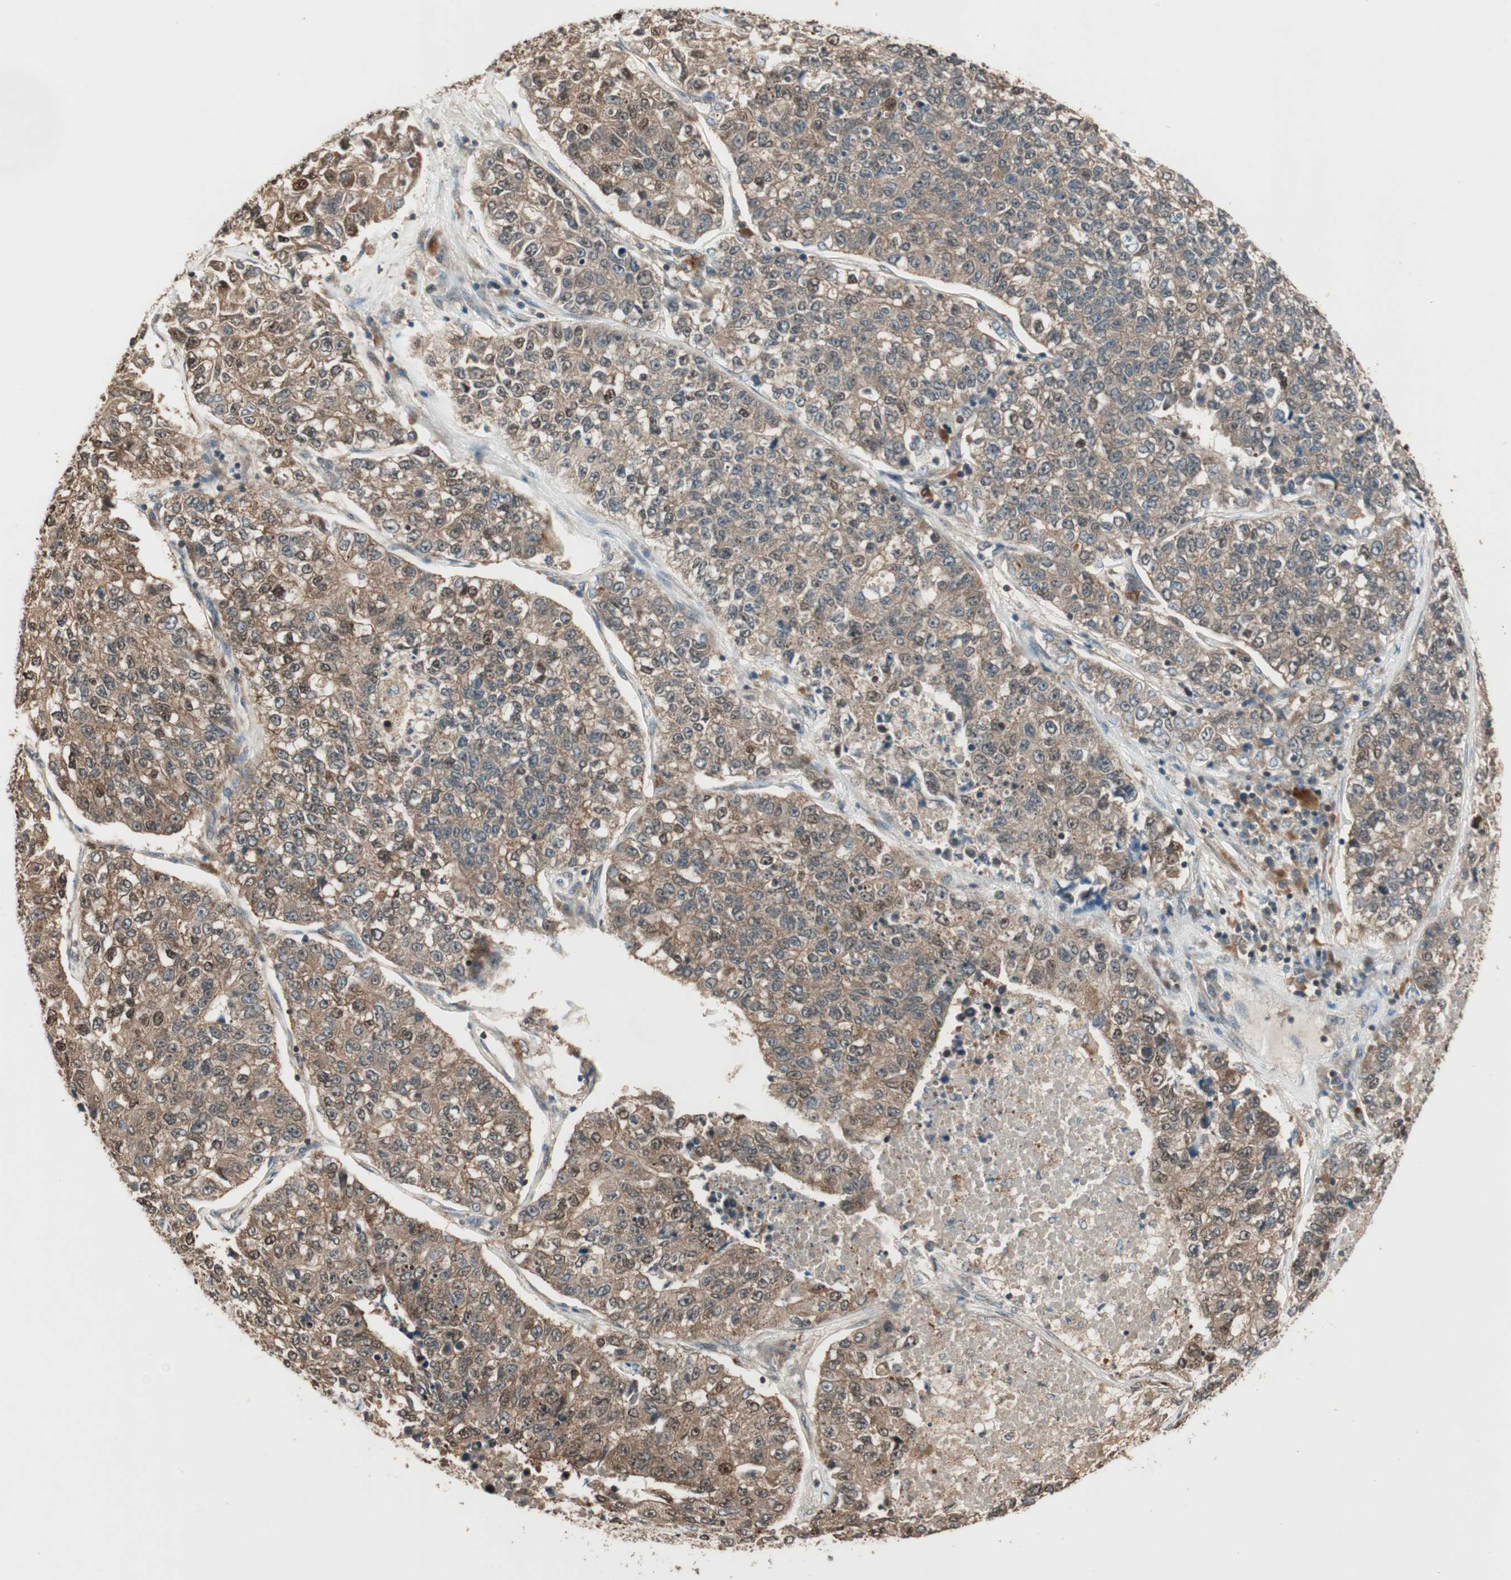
{"staining": {"intensity": "moderate", "quantity": ">75%", "location": "cytoplasmic/membranous,nuclear"}, "tissue": "lung cancer", "cell_type": "Tumor cells", "image_type": "cancer", "snomed": [{"axis": "morphology", "description": "Adenocarcinoma, NOS"}, {"axis": "topography", "description": "Lung"}], "caption": "Immunohistochemistry of lung cancer (adenocarcinoma) exhibits medium levels of moderate cytoplasmic/membranous and nuclear staining in about >75% of tumor cells.", "gene": "CNOT4", "patient": {"sex": "male", "age": 49}}